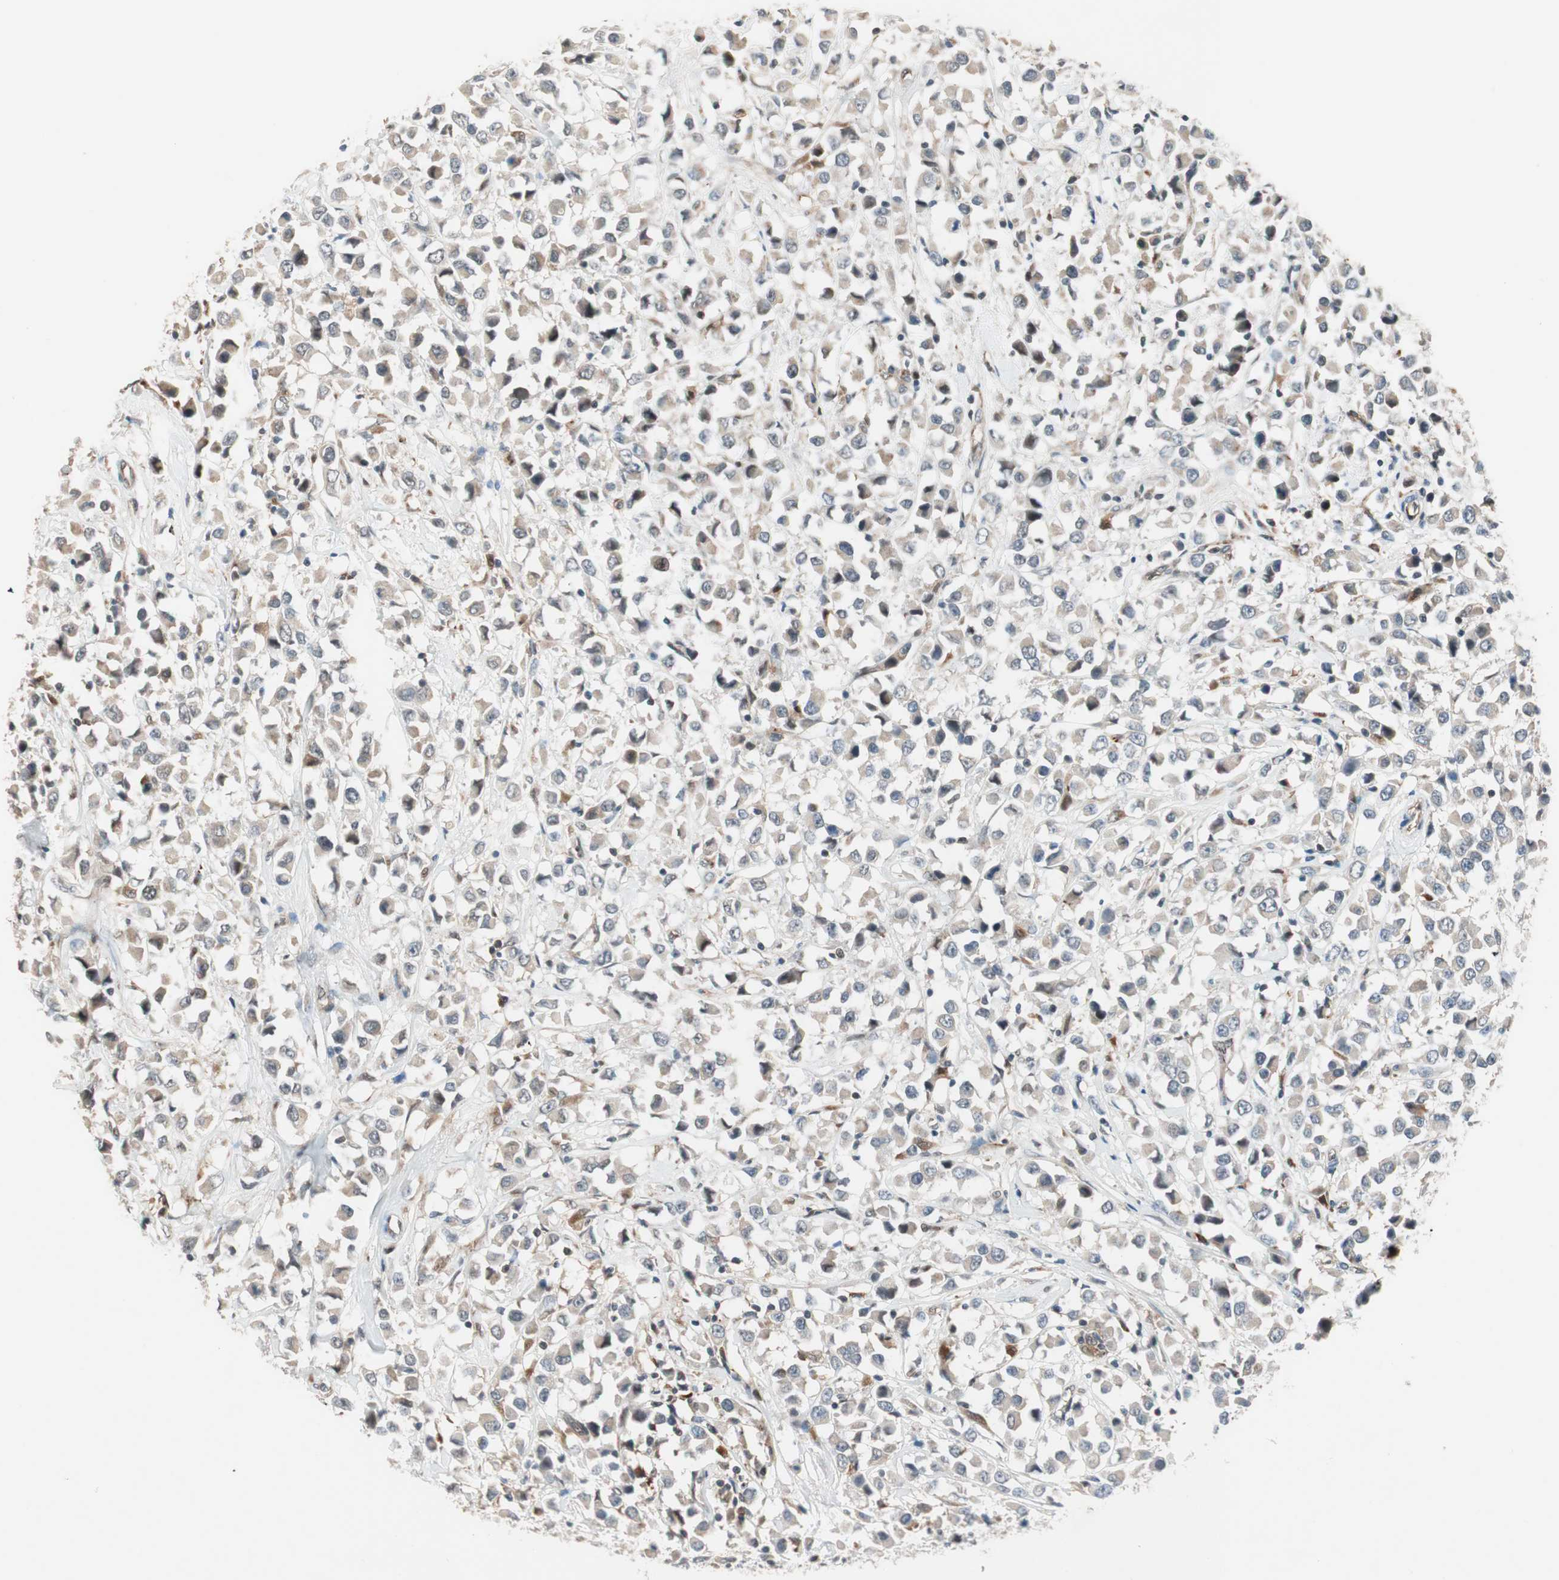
{"staining": {"intensity": "weak", "quantity": "25%-75%", "location": "cytoplasmic/membranous"}, "tissue": "breast cancer", "cell_type": "Tumor cells", "image_type": "cancer", "snomed": [{"axis": "morphology", "description": "Duct carcinoma"}, {"axis": "topography", "description": "Breast"}], "caption": "About 25%-75% of tumor cells in infiltrating ductal carcinoma (breast) display weak cytoplasmic/membranous protein staining as visualized by brown immunohistochemical staining.", "gene": "PIK3R3", "patient": {"sex": "female", "age": 61}}